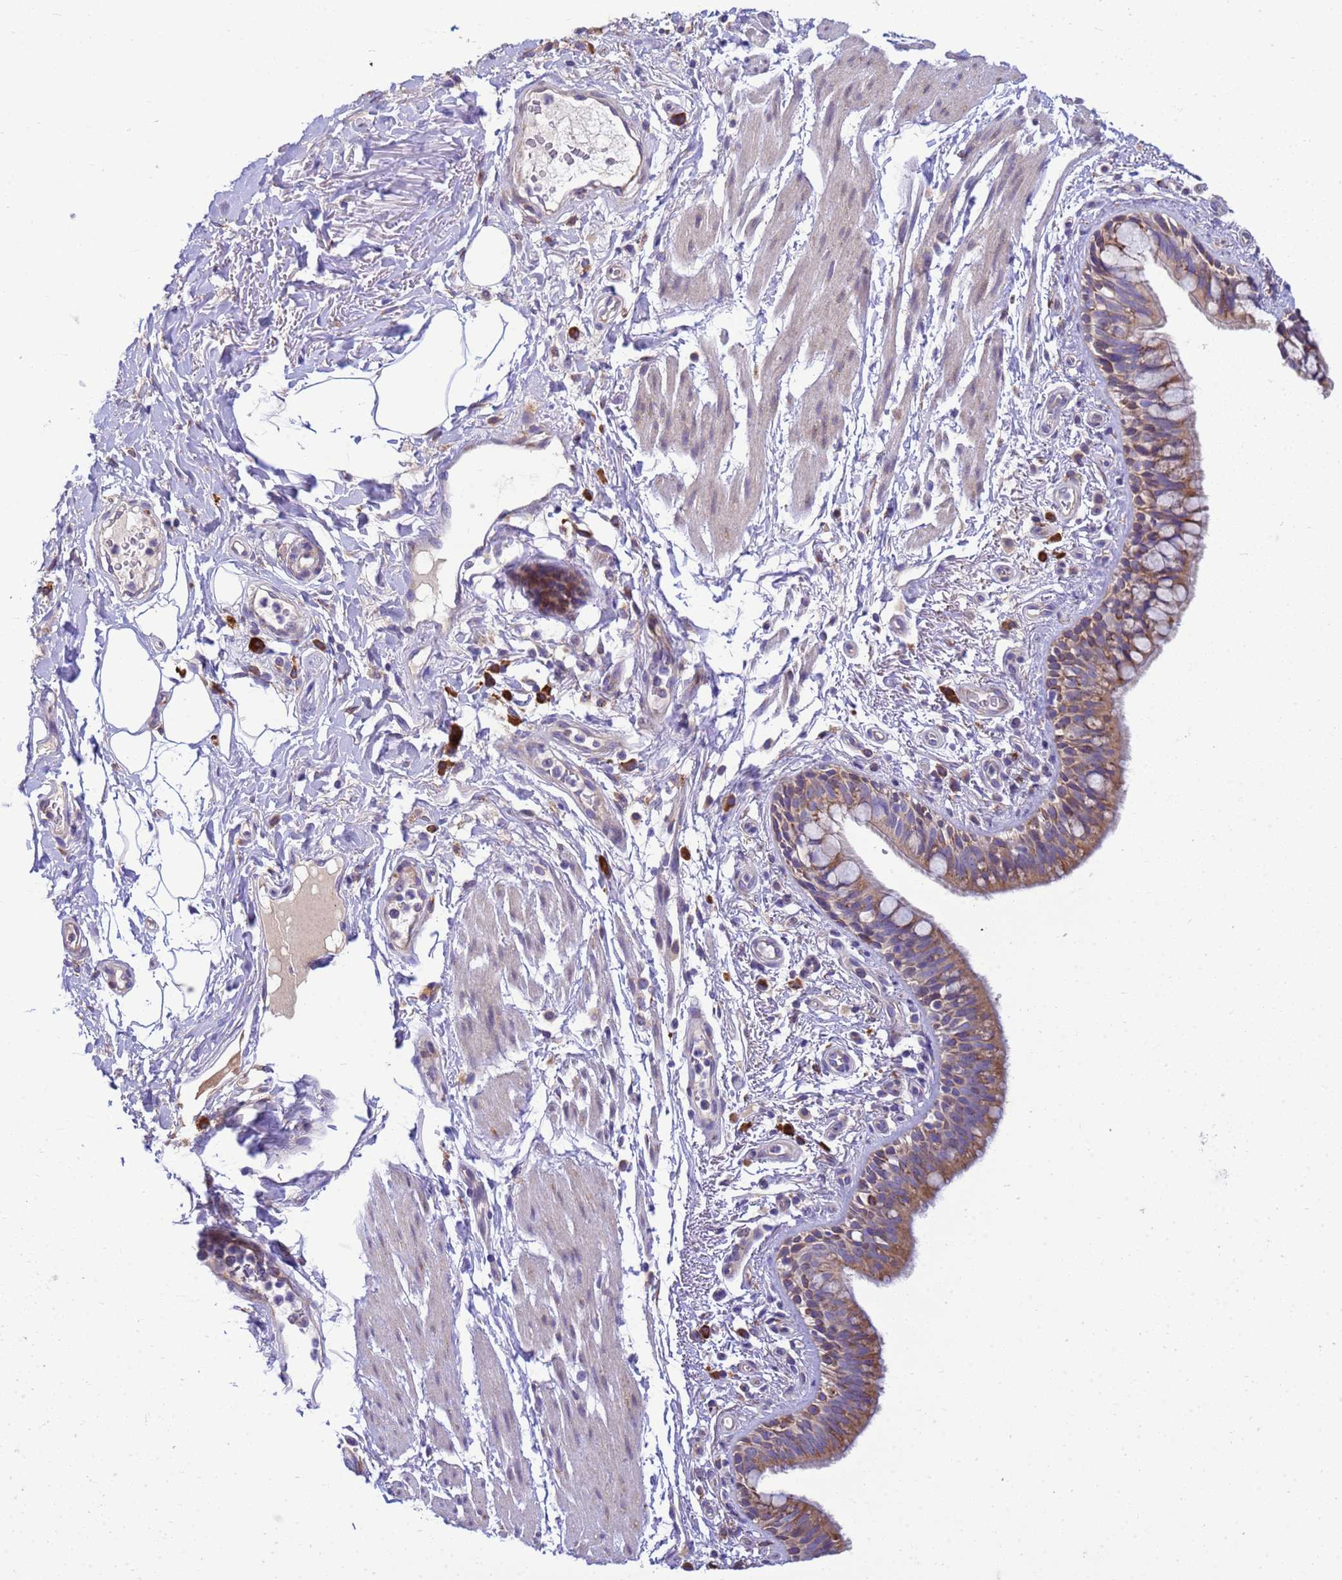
{"staining": {"intensity": "moderate", "quantity": ">75%", "location": "cytoplasmic/membranous"}, "tissue": "bronchus", "cell_type": "Respiratory epithelial cells", "image_type": "normal", "snomed": [{"axis": "morphology", "description": "Normal tissue, NOS"}, {"axis": "morphology", "description": "Neoplasm, uncertain whether benign or malignant"}, {"axis": "topography", "description": "Bronchus"}, {"axis": "topography", "description": "Lung"}], "caption": "Bronchus stained with a brown dye displays moderate cytoplasmic/membranous positive positivity in about >75% of respiratory epithelial cells.", "gene": "THAP5", "patient": {"sex": "male", "age": 55}}